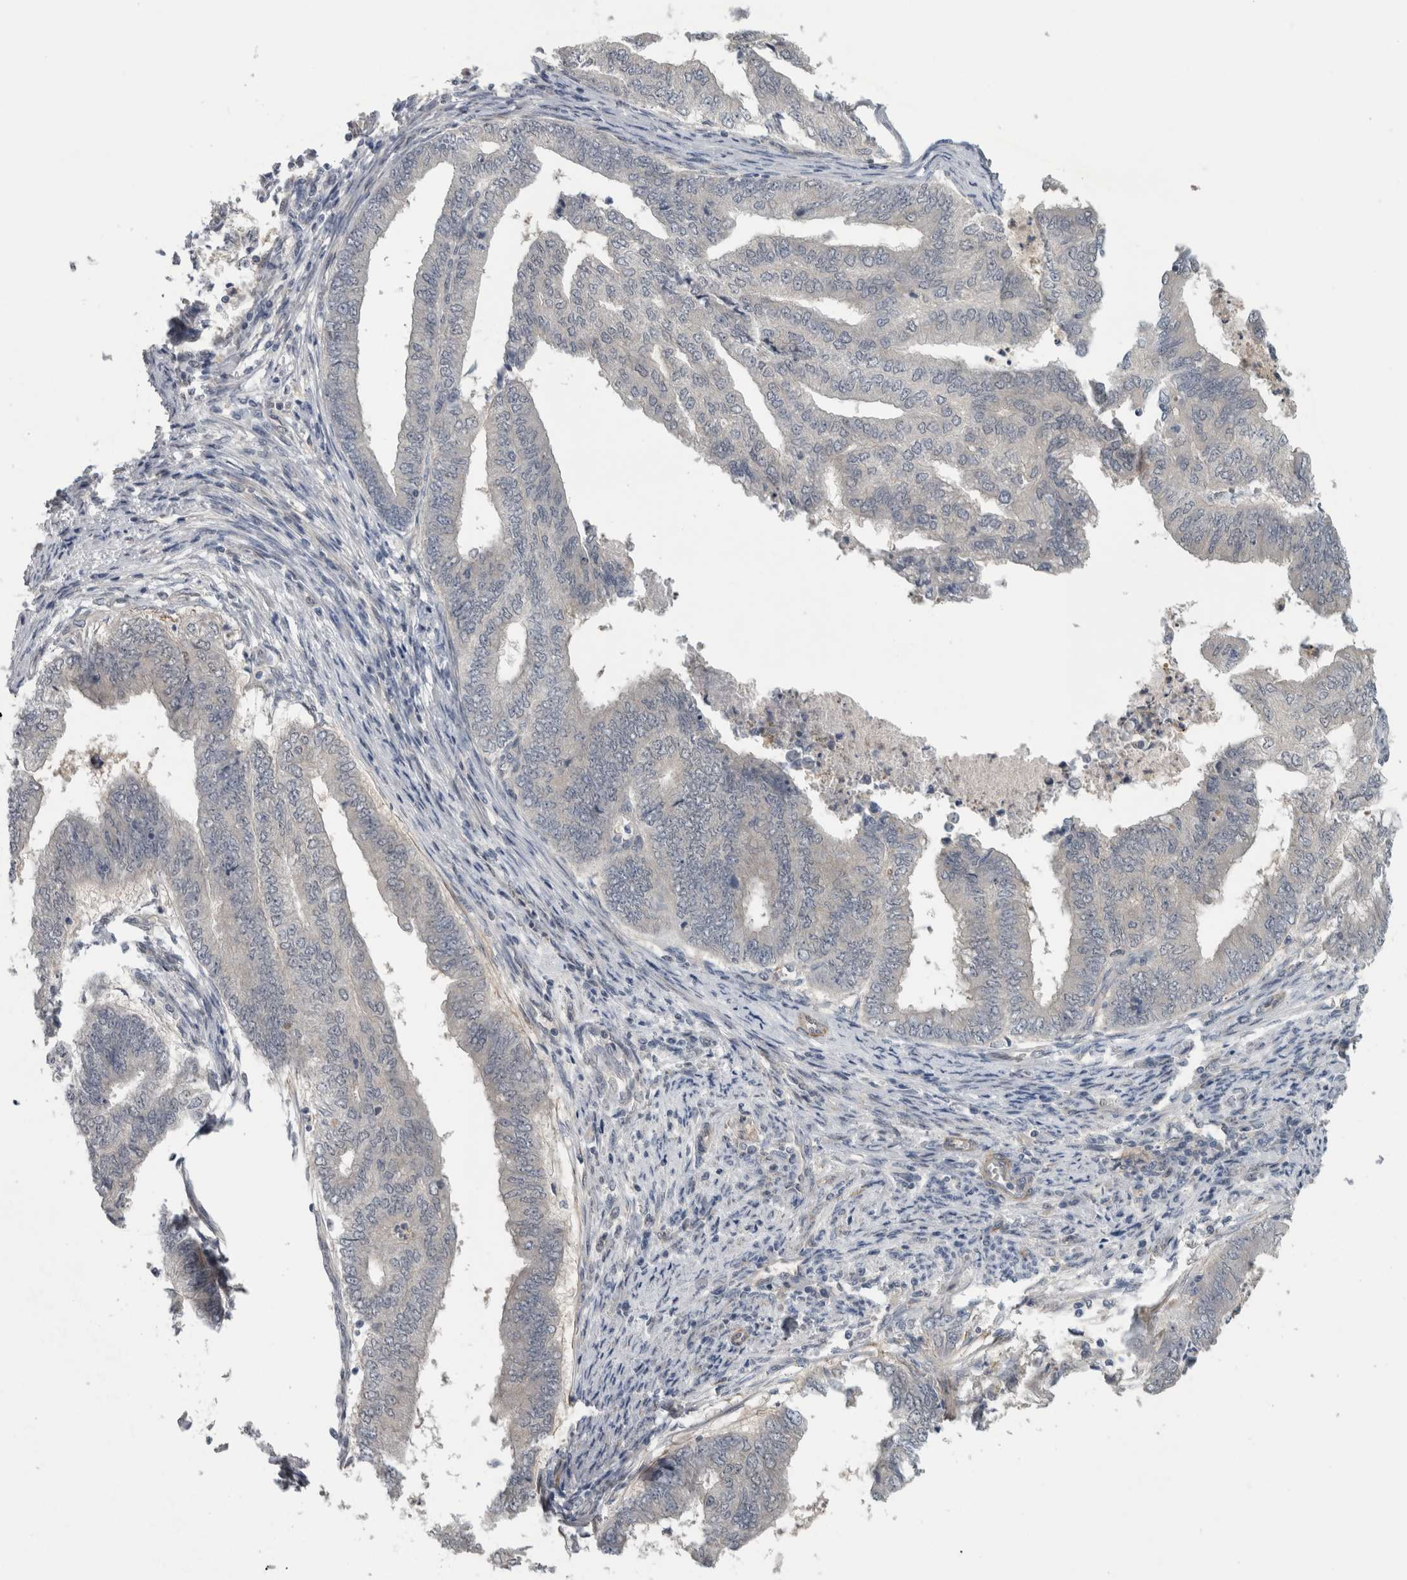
{"staining": {"intensity": "negative", "quantity": "none", "location": "none"}, "tissue": "endometrial cancer", "cell_type": "Tumor cells", "image_type": "cancer", "snomed": [{"axis": "morphology", "description": "Polyp, NOS"}, {"axis": "morphology", "description": "Adenocarcinoma, NOS"}, {"axis": "morphology", "description": "Adenoma, NOS"}, {"axis": "topography", "description": "Endometrium"}], "caption": "The histopathology image demonstrates no staining of tumor cells in endometrial cancer.", "gene": "NAPRT", "patient": {"sex": "female", "age": 79}}